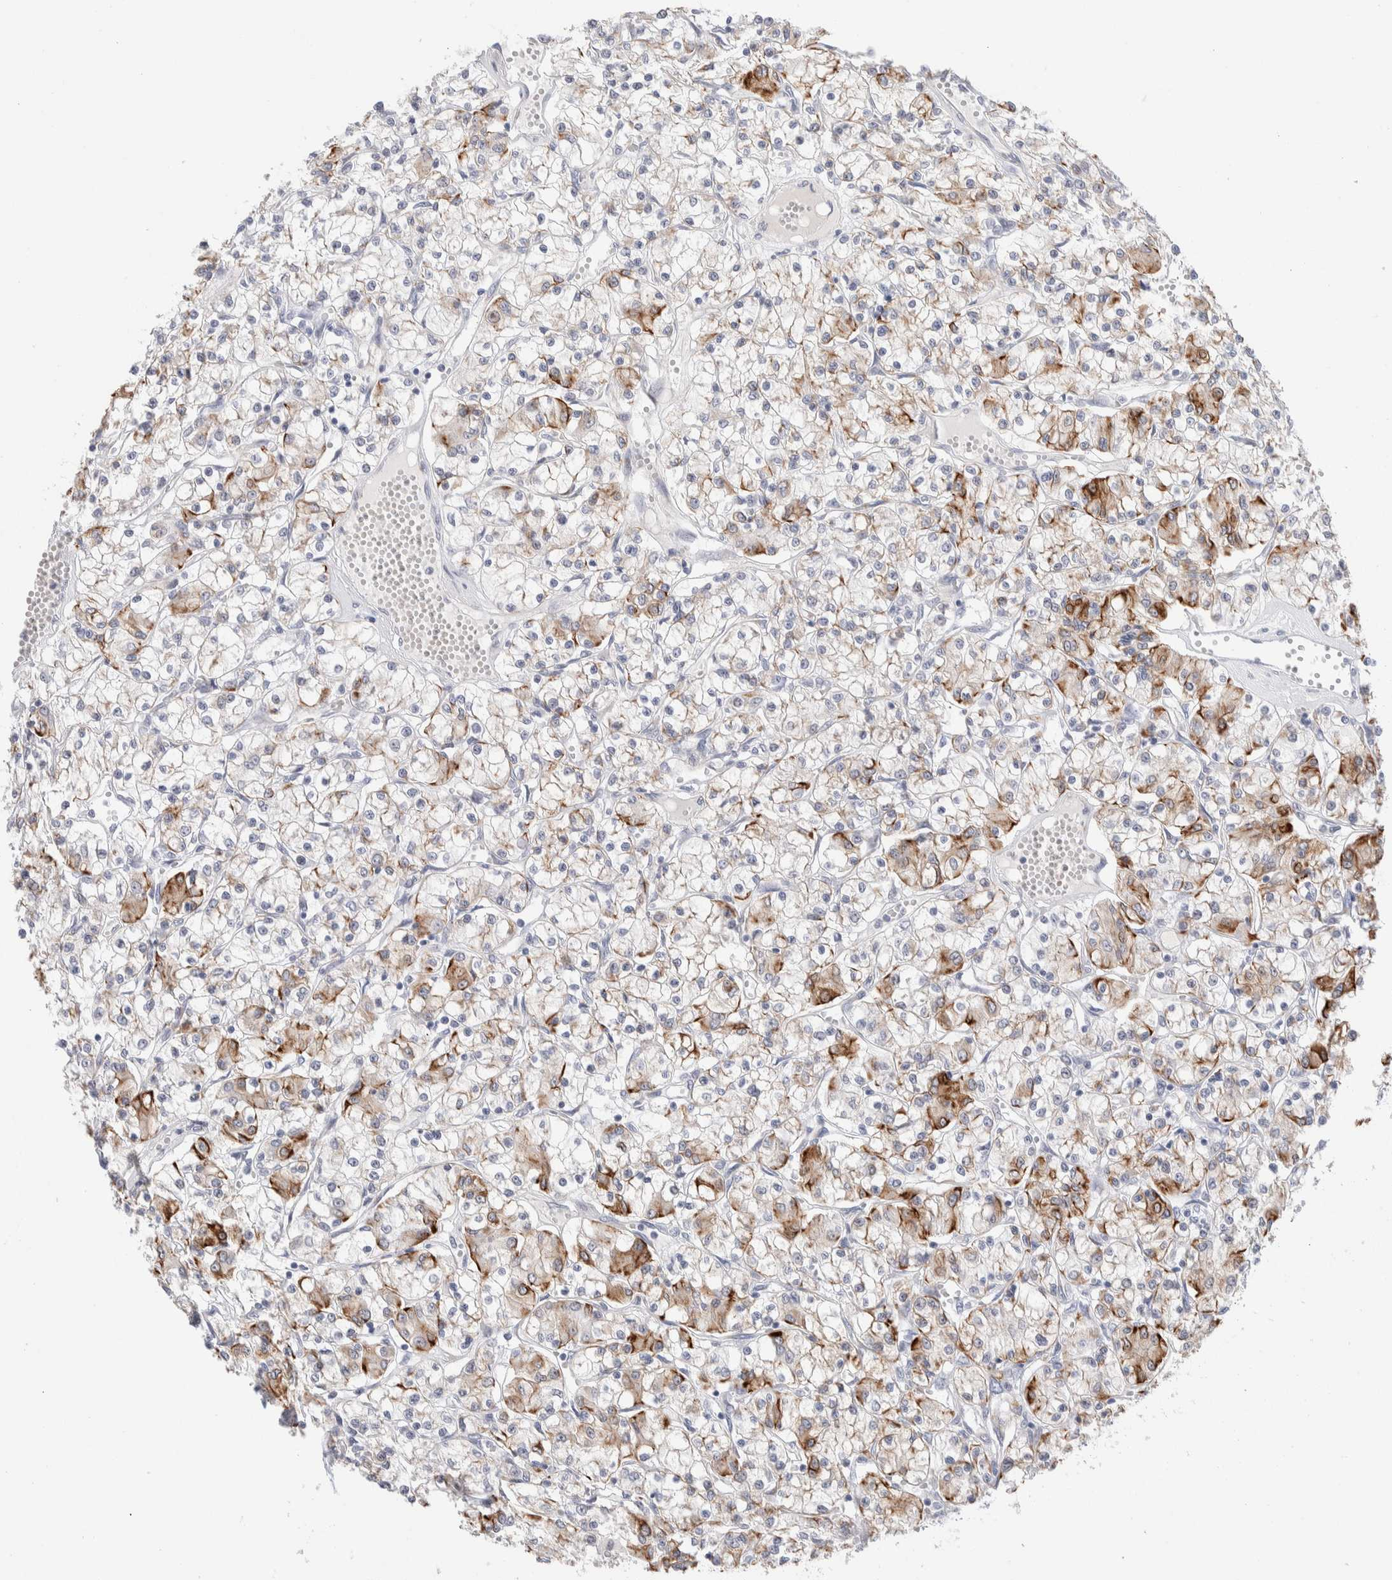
{"staining": {"intensity": "moderate", "quantity": "25%-75%", "location": "cytoplasmic/membranous"}, "tissue": "renal cancer", "cell_type": "Tumor cells", "image_type": "cancer", "snomed": [{"axis": "morphology", "description": "Adenocarcinoma, NOS"}, {"axis": "topography", "description": "Kidney"}], "caption": "Immunohistochemistry micrograph of neoplastic tissue: renal adenocarcinoma stained using immunohistochemistry exhibits medium levels of moderate protein expression localized specifically in the cytoplasmic/membranous of tumor cells, appearing as a cytoplasmic/membranous brown color.", "gene": "C1orf112", "patient": {"sex": "female", "age": 59}}